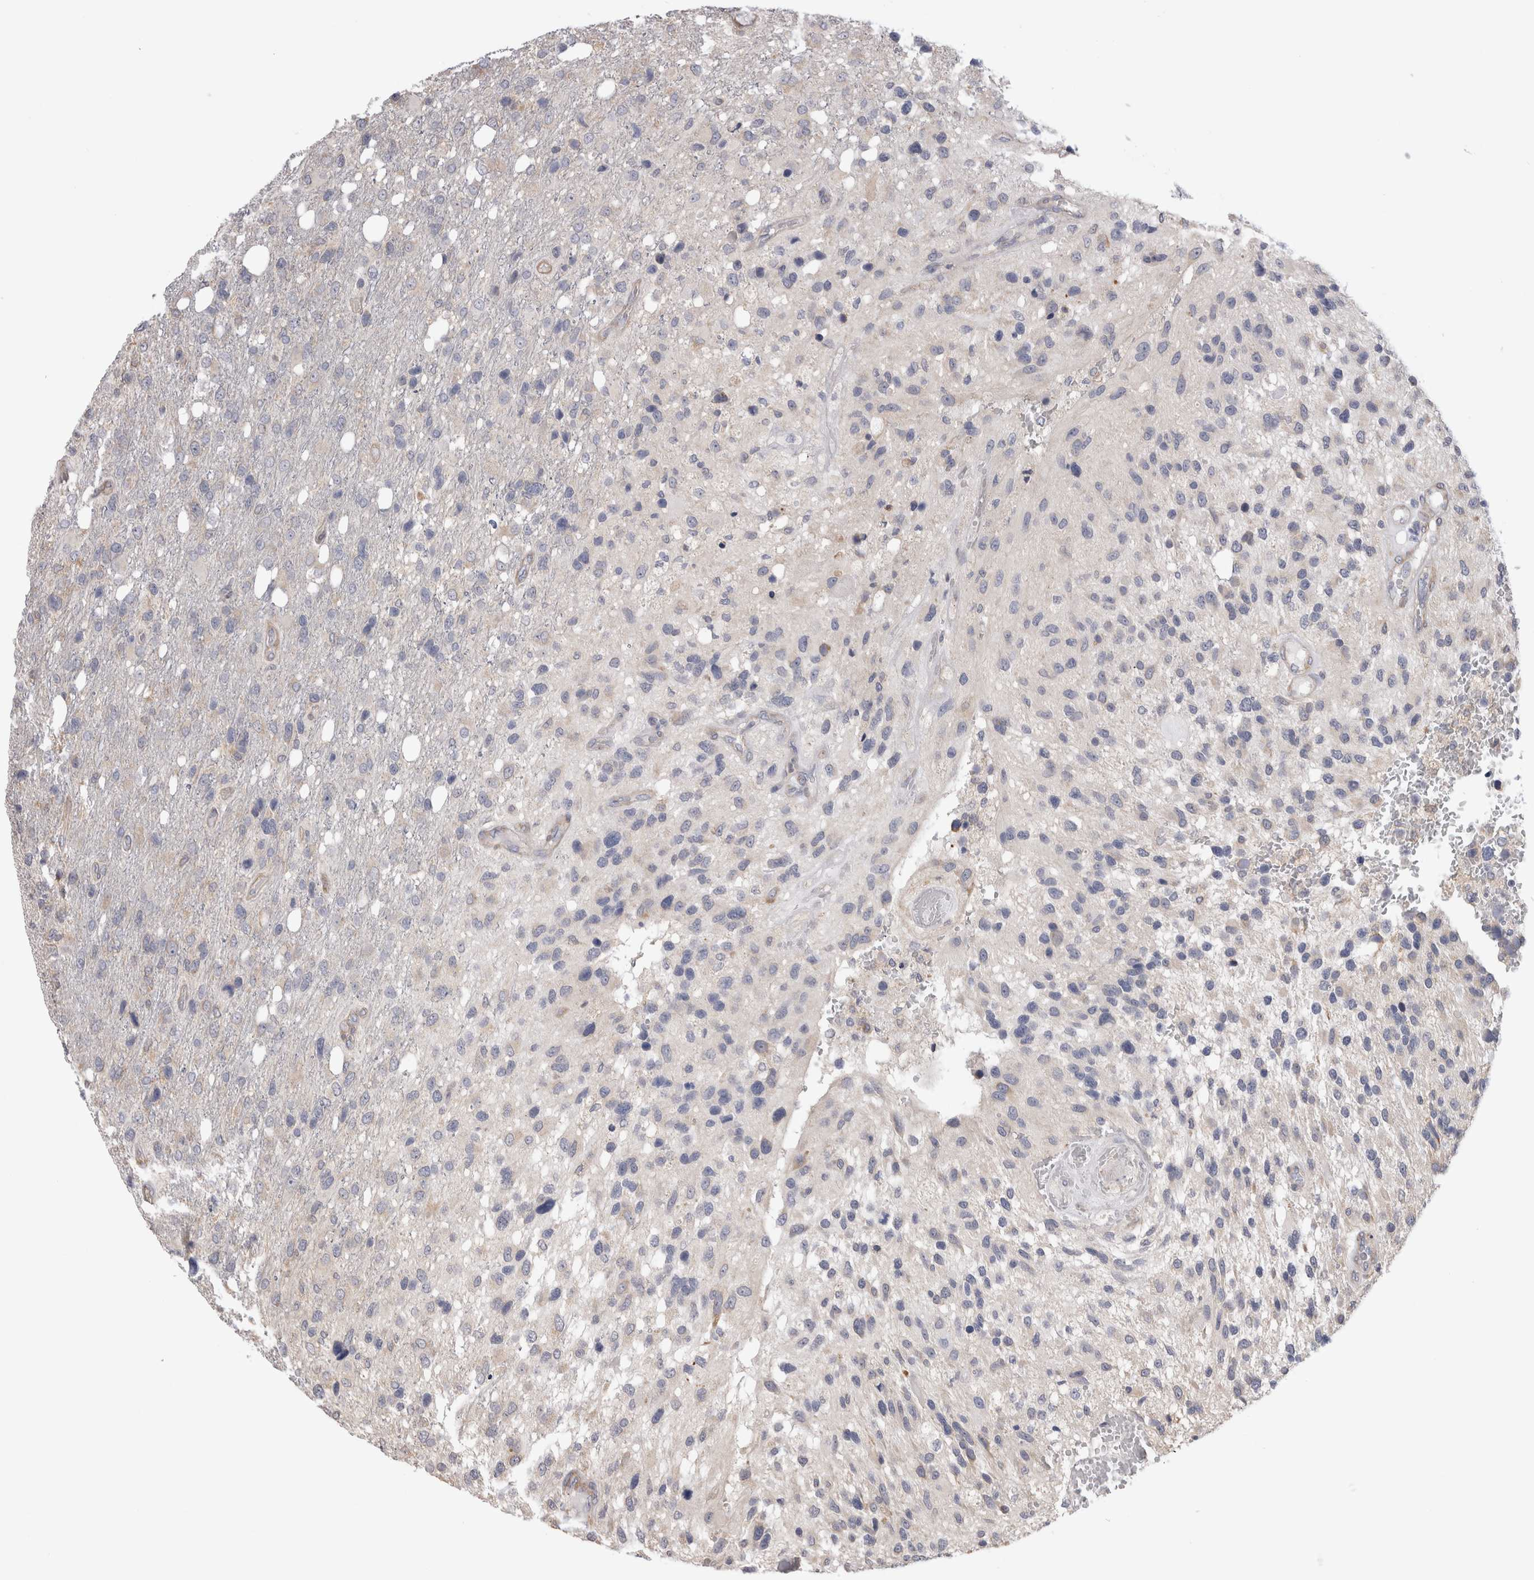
{"staining": {"intensity": "negative", "quantity": "none", "location": "none"}, "tissue": "glioma", "cell_type": "Tumor cells", "image_type": "cancer", "snomed": [{"axis": "morphology", "description": "Glioma, malignant, High grade"}, {"axis": "topography", "description": "Brain"}], "caption": "A photomicrograph of human glioma is negative for staining in tumor cells. The staining is performed using DAB (3,3'-diaminobenzidine) brown chromogen with nuclei counter-stained in using hematoxylin.", "gene": "SMAP2", "patient": {"sex": "female", "age": 58}}